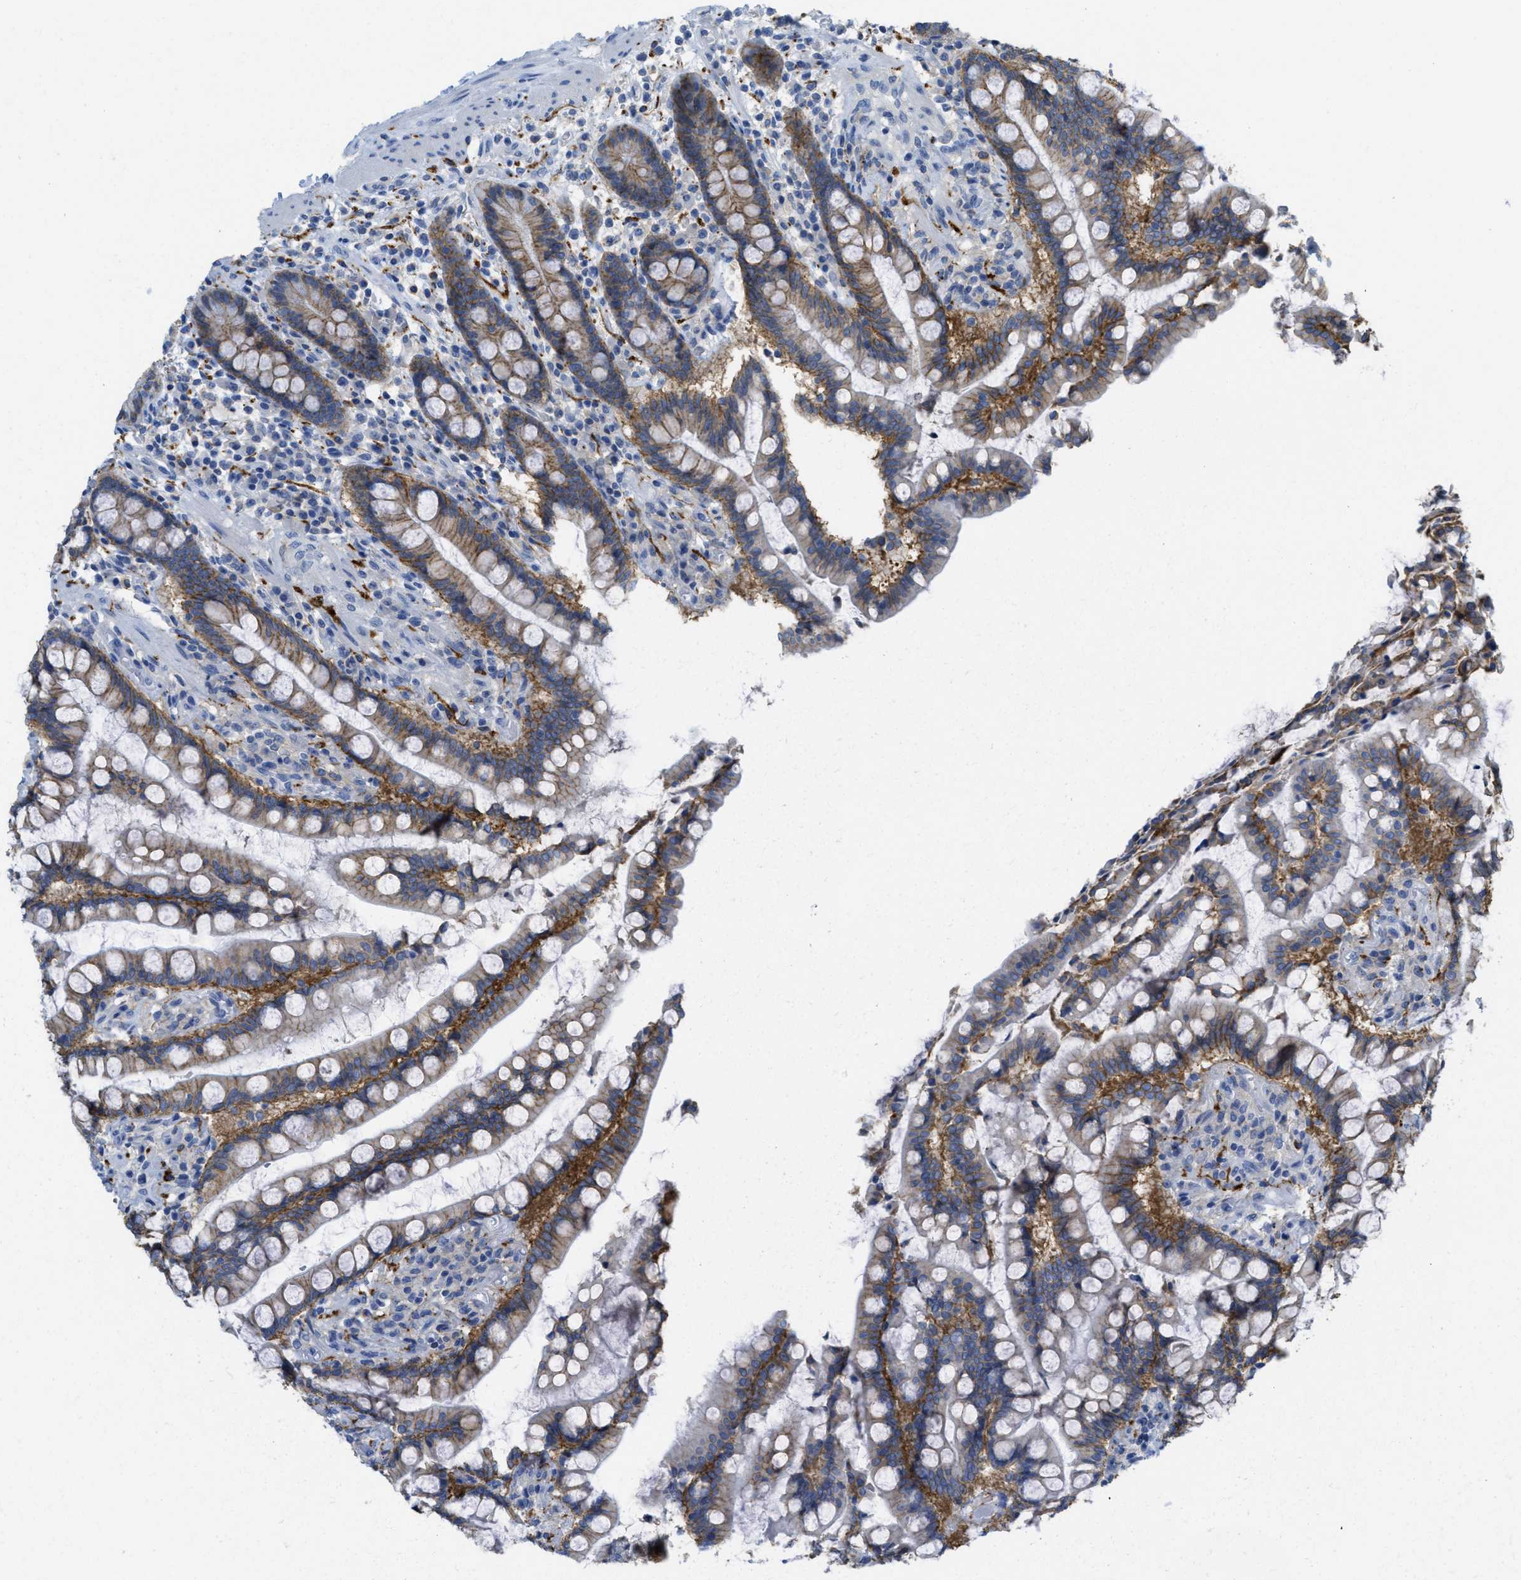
{"staining": {"intensity": "negative", "quantity": "none", "location": "none"}, "tissue": "colon", "cell_type": "Endothelial cells", "image_type": "normal", "snomed": [{"axis": "morphology", "description": "Normal tissue, NOS"}, {"axis": "topography", "description": "Colon"}], "caption": "IHC photomicrograph of benign colon stained for a protein (brown), which exhibits no positivity in endothelial cells.", "gene": "CNNM4", "patient": {"sex": "male", "age": 73}}